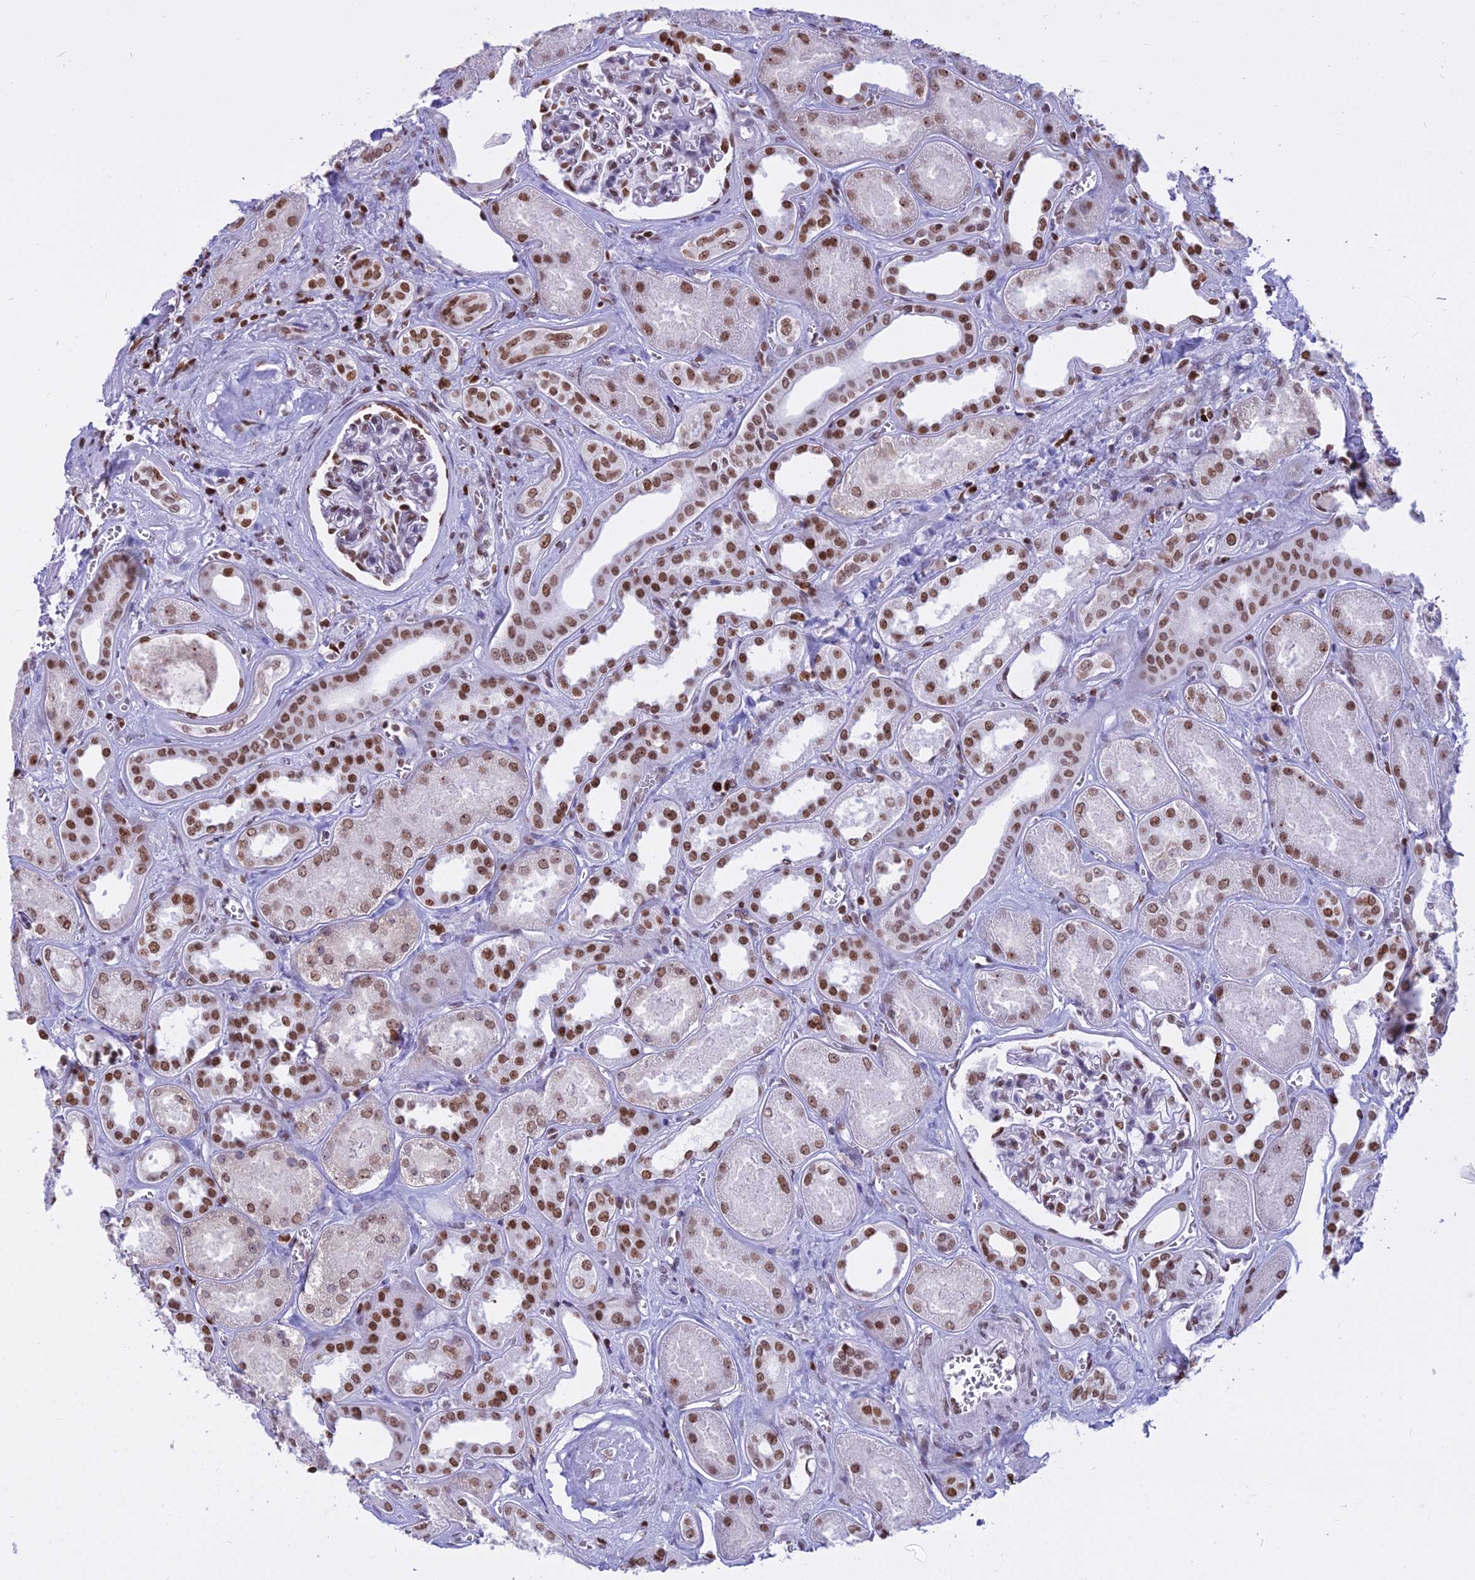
{"staining": {"intensity": "strong", "quantity": "25%-75%", "location": "nuclear"}, "tissue": "kidney", "cell_type": "Cells in glomeruli", "image_type": "normal", "snomed": [{"axis": "morphology", "description": "Normal tissue, NOS"}, {"axis": "morphology", "description": "Adenocarcinoma, NOS"}, {"axis": "topography", "description": "Kidney"}], "caption": "Protein staining exhibits strong nuclear positivity in approximately 25%-75% of cells in glomeruli in benign kidney.", "gene": "PARP1", "patient": {"sex": "female", "age": 68}}